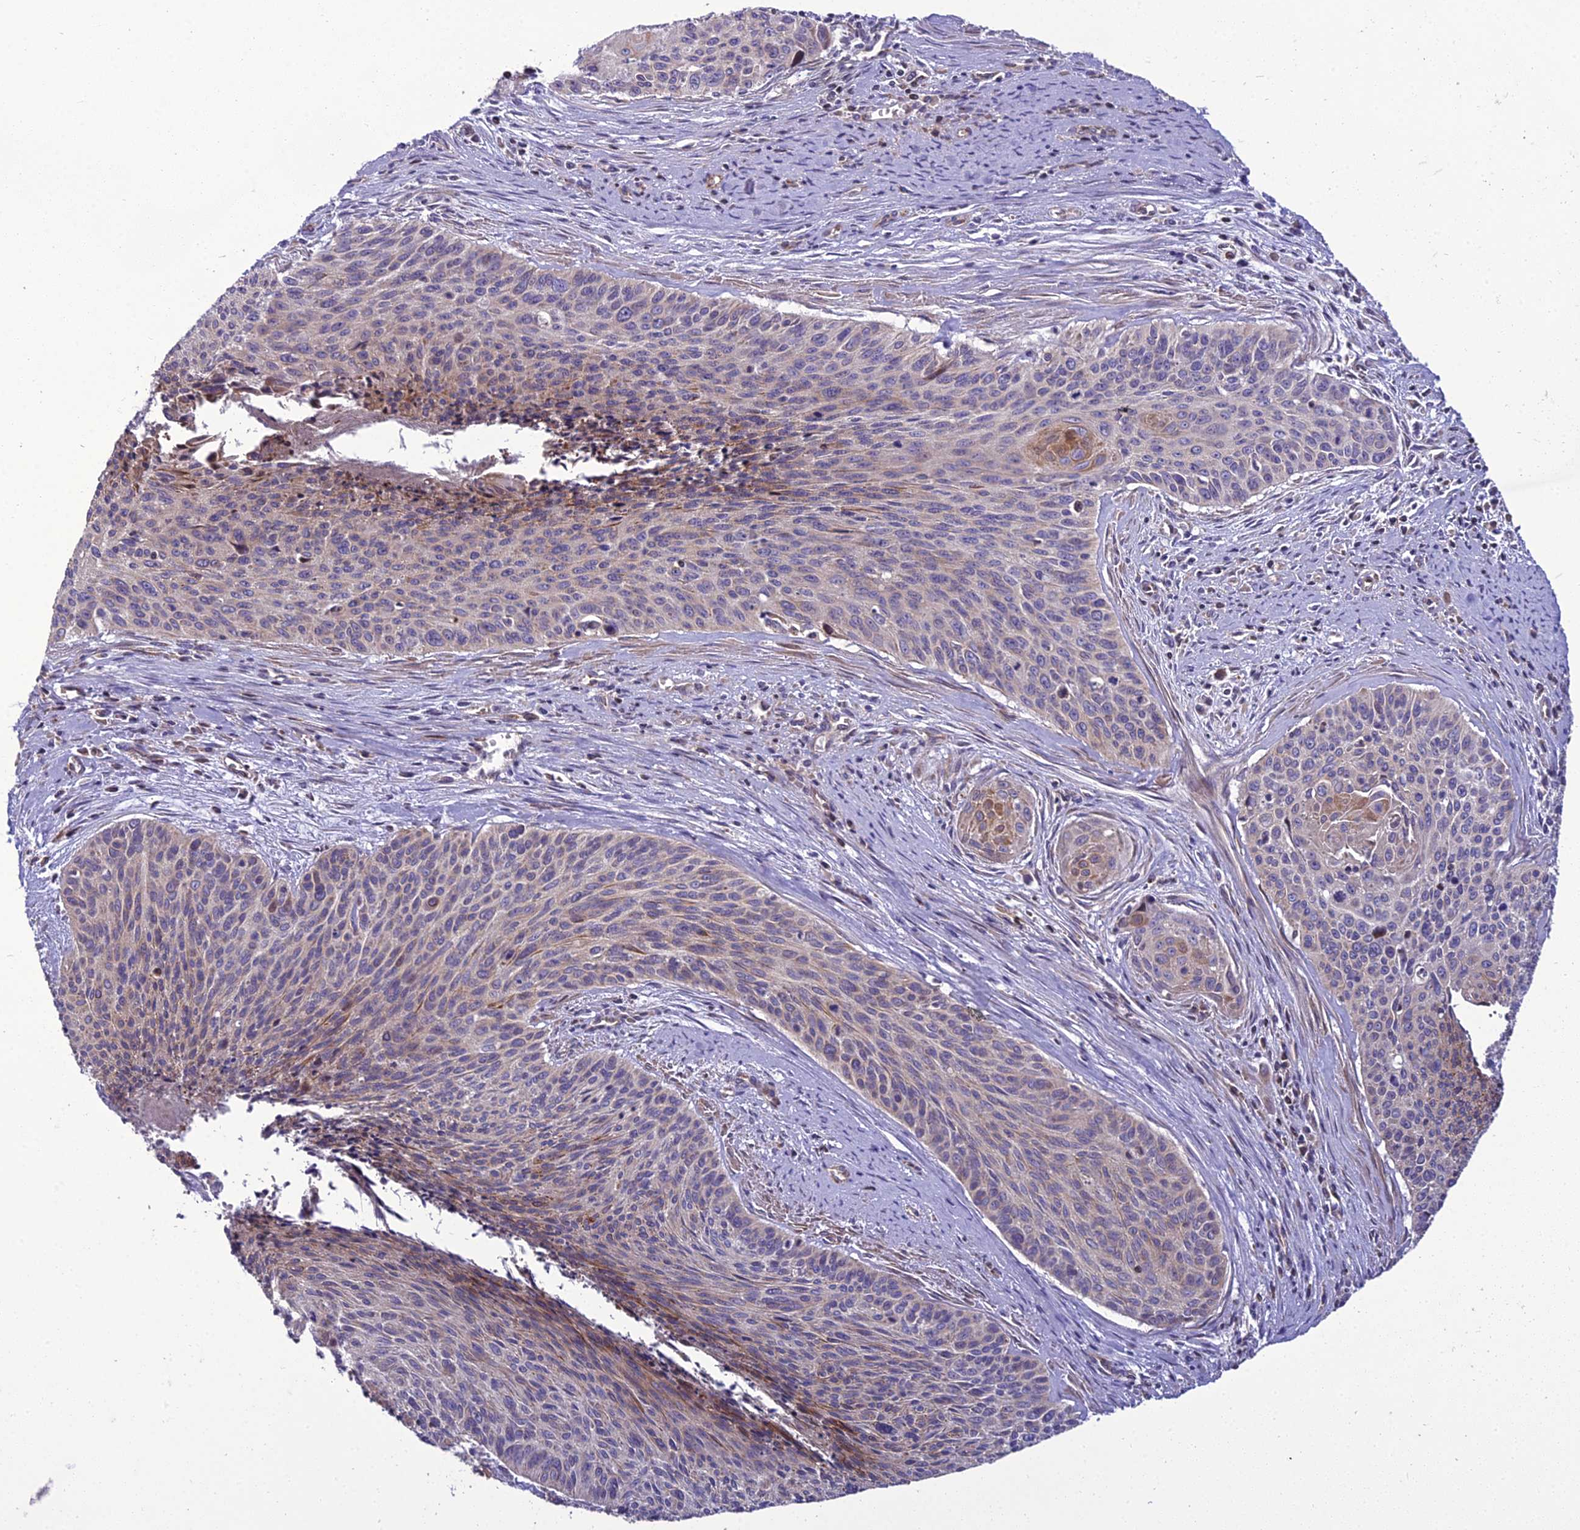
{"staining": {"intensity": "weak", "quantity": "<25%", "location": "cytoplasmic/membranous"}, "tissue": "cervical cancer", "cell_type": "Tumor cells", "image_type": "cancer", "snomed": [{"axis": "morphology", "description": "Squamous cell carcinoma, NOS"}, {"axis": "topography", "description": "Cervix"}], "caption": "Protein analysis of cervical squamous cell carcinoma displays no significant expression in tumor cells.", "gene": "GIMAP1", "patient": {"sex": "female", "age": 55}}